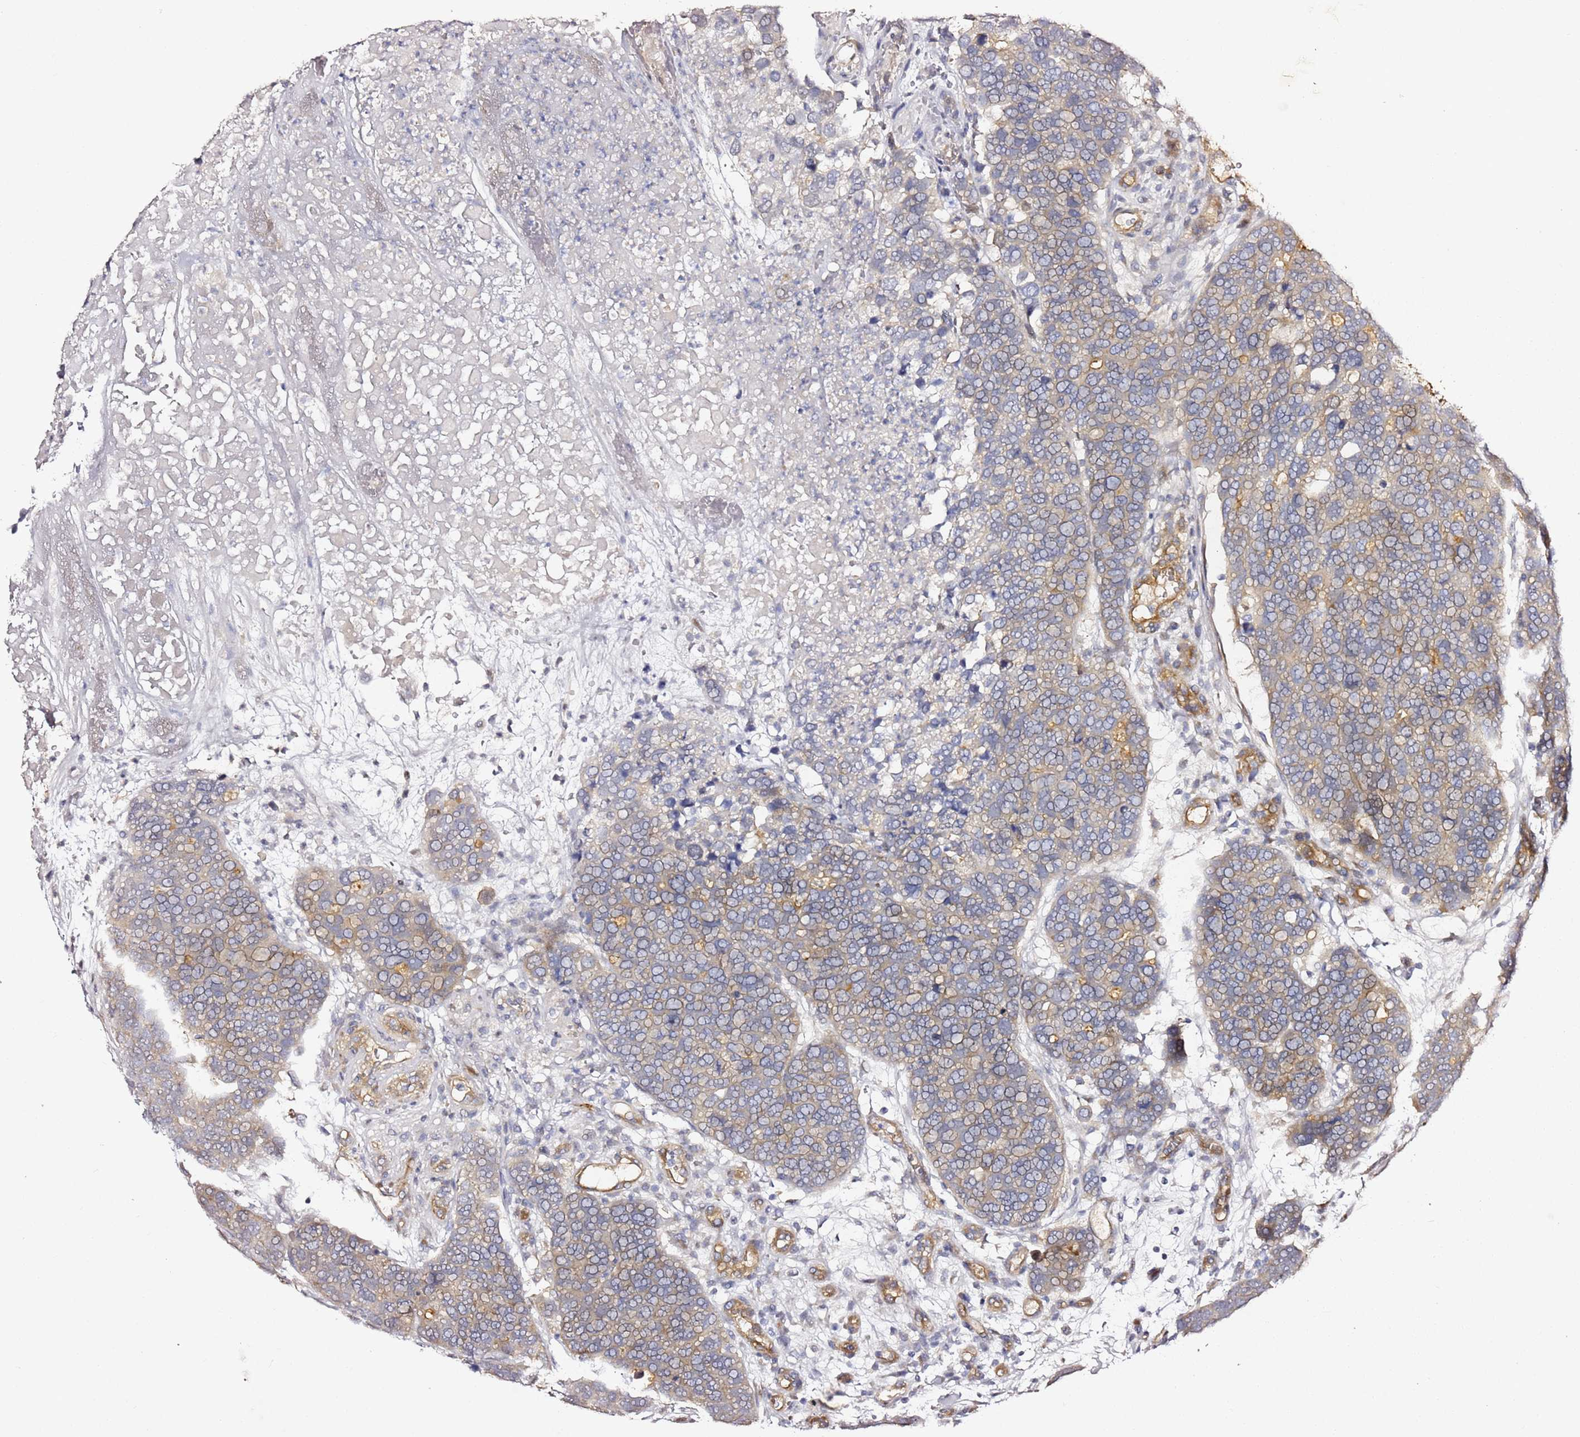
{"staining": {"intensity": "moderate", "quantity": "<25%", "location": "cytoplasmic/membranous"}, "tissue": "breast cancer", "cell_type": "Tumor cells", "image_type": "cancer", "snomed": [{"axis": "morphology", "description": "Duct carcinoma"}, {"axis": "topography", "description": "Breast"}], "caption": "Breast intraductal carcinoma stained with a protein marker displays moderate staining in tumor cells.", "gene": "EPS8L1", "patient": {"sex": "female", "age": 83}}